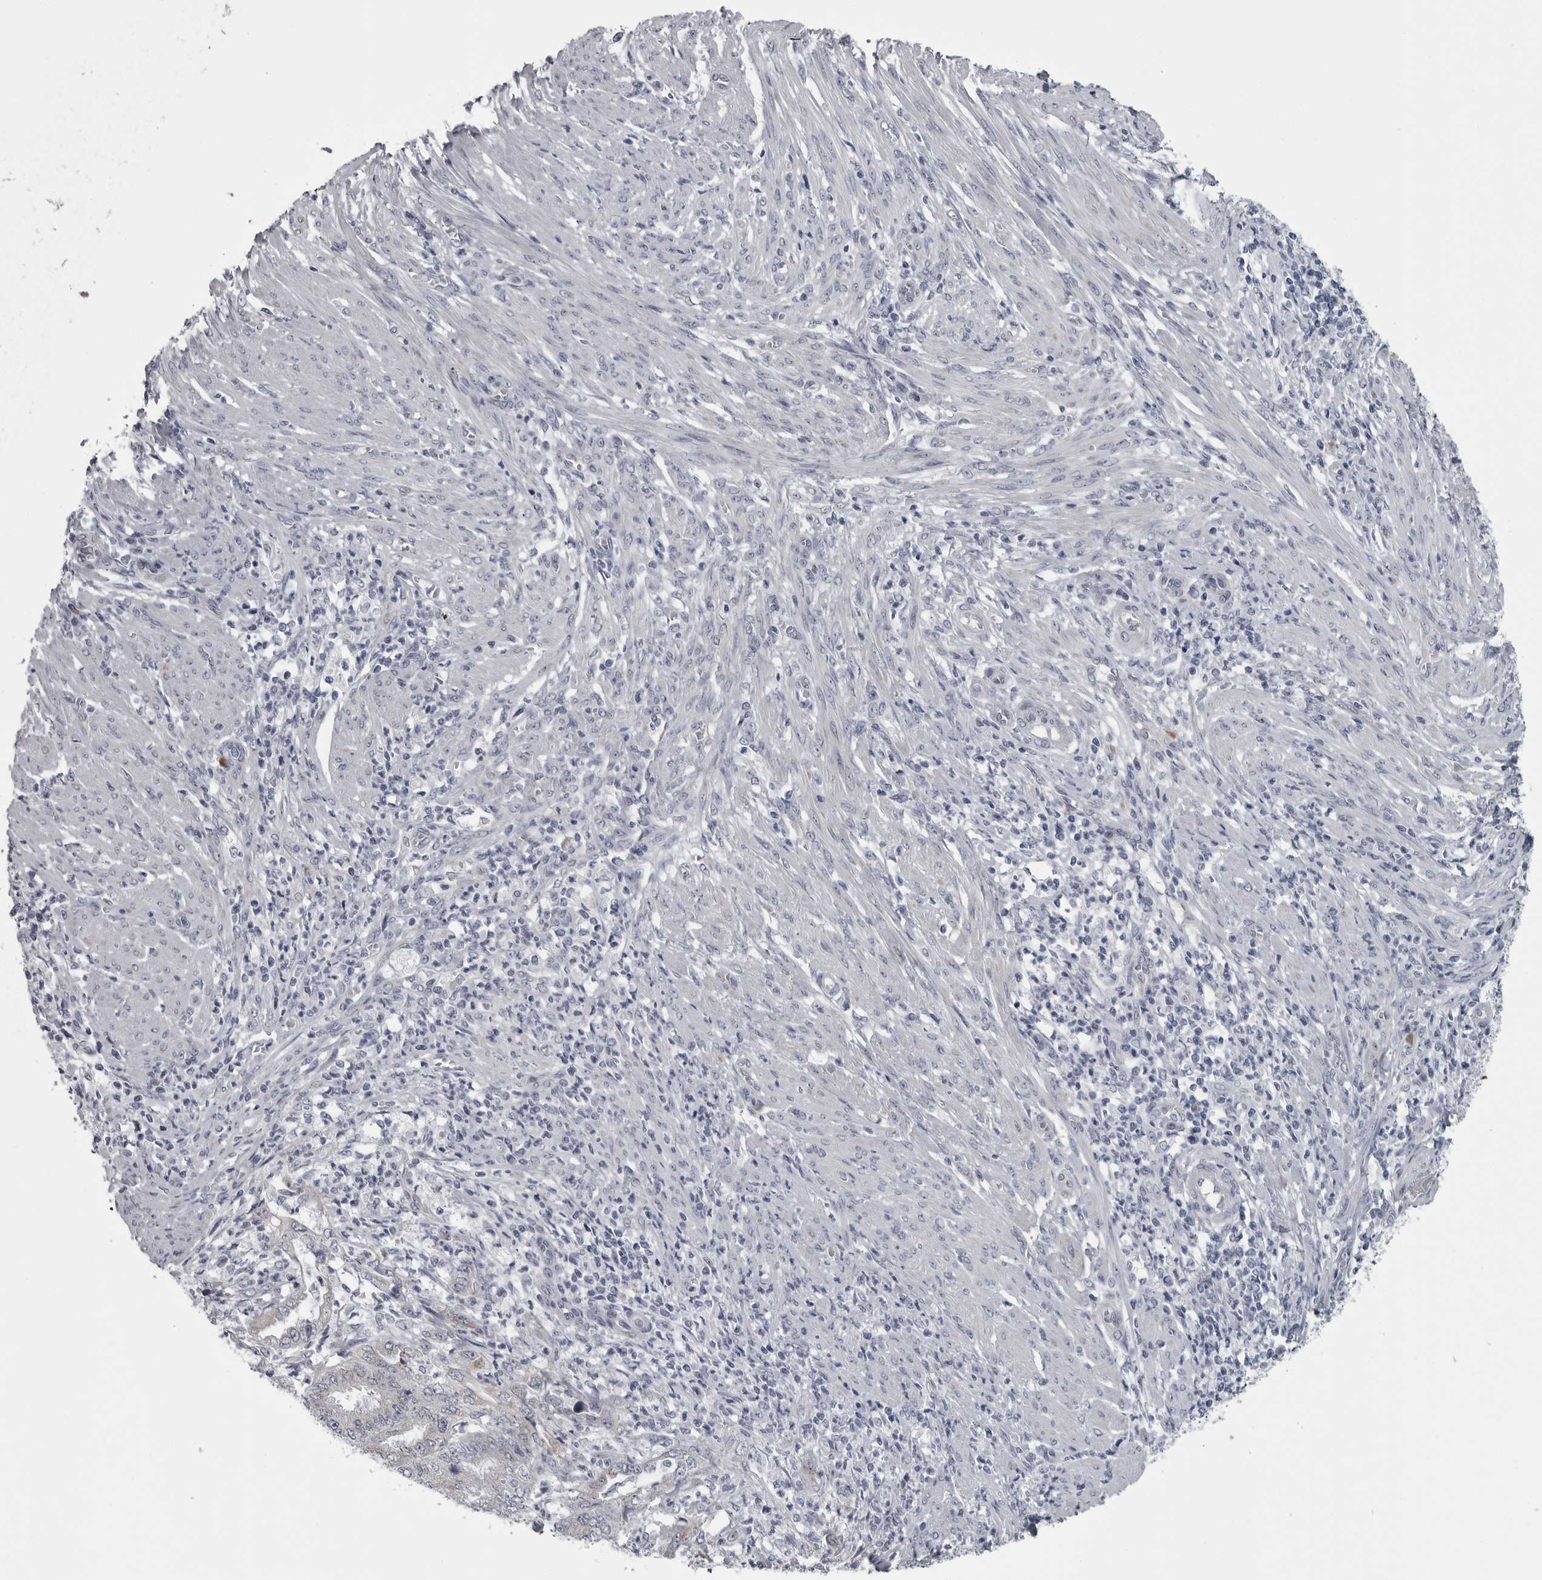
{"staining": {"intensity": "weak", "quantity": ">75%", "location": "cytoplasmic/membranous"}, "tissue": "endometrial cancer", "cell_type": "Tumor cells", "image_type": "cancer", "snomed": [{"axis": "morphology", "description": "Adenocarcinoma, NOS"}, {"axis": "topography", "description": "Endometrium"}], "caption": "Immunohistochemistry of endometrial cancer exhibits low levels of weak cytoplasmic/membranous staining in approximately >75% of tumor cells.", "gene": "MYOC", "patient": {"sex": "female", "age": 51}}